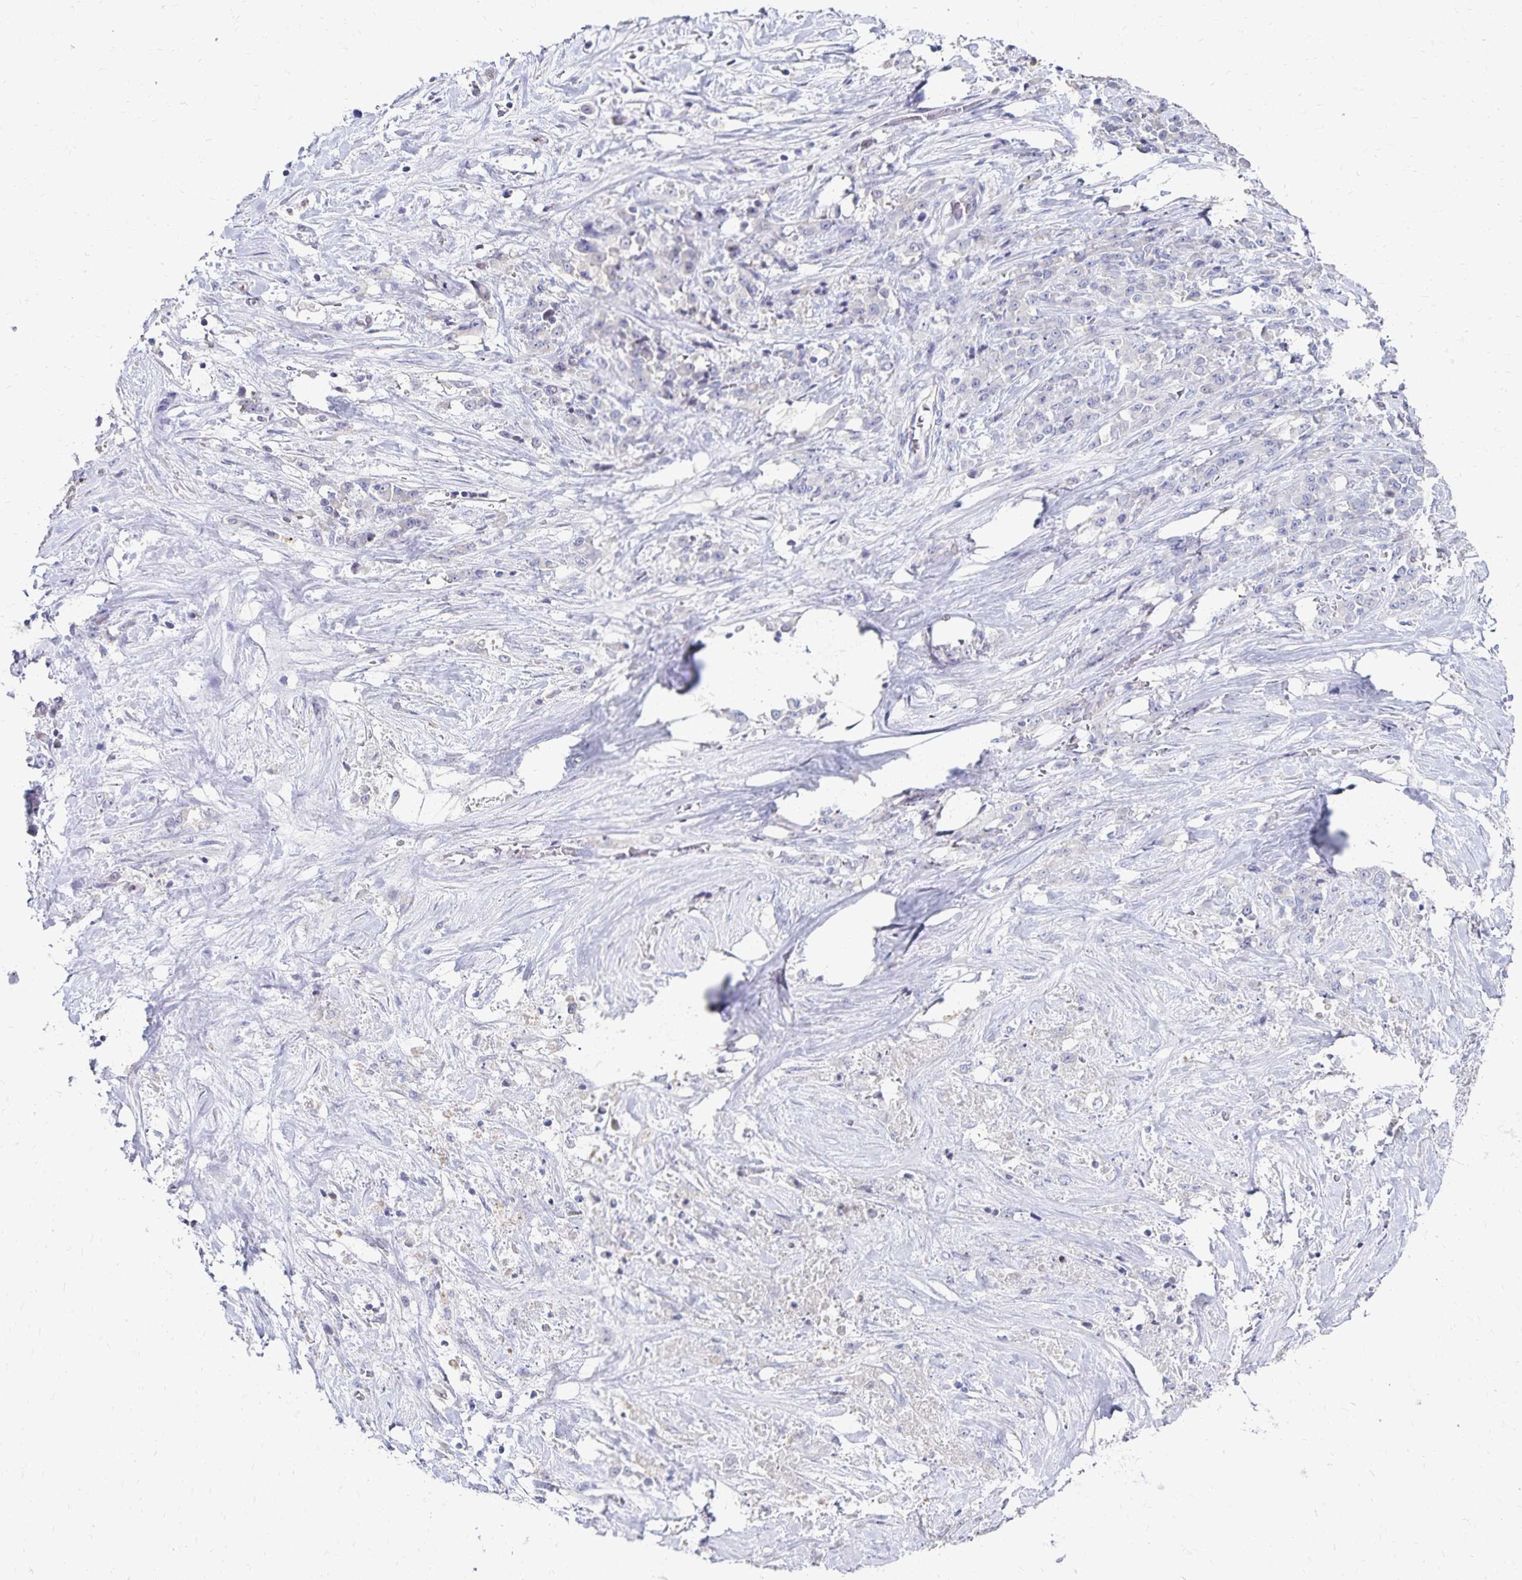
{"staining": {"intensity": "negative", "quantity": "none", "location": "none"}, "tissue": "stomach cancer", "cell_type": "Tumor cells", "image_type": "cancer", "snomed": [{"axis": "morphology", "description": "Adenocarcinoma, NOS"}, {"axis": "topography", "description": "Stomach"}], "caption": "Immunohistochemical staining of stomach adenocarcinoma reveals no significant staining in tumor cells.", "gene": "PAX5", "patient": {"sex": "female", "age": 76}}